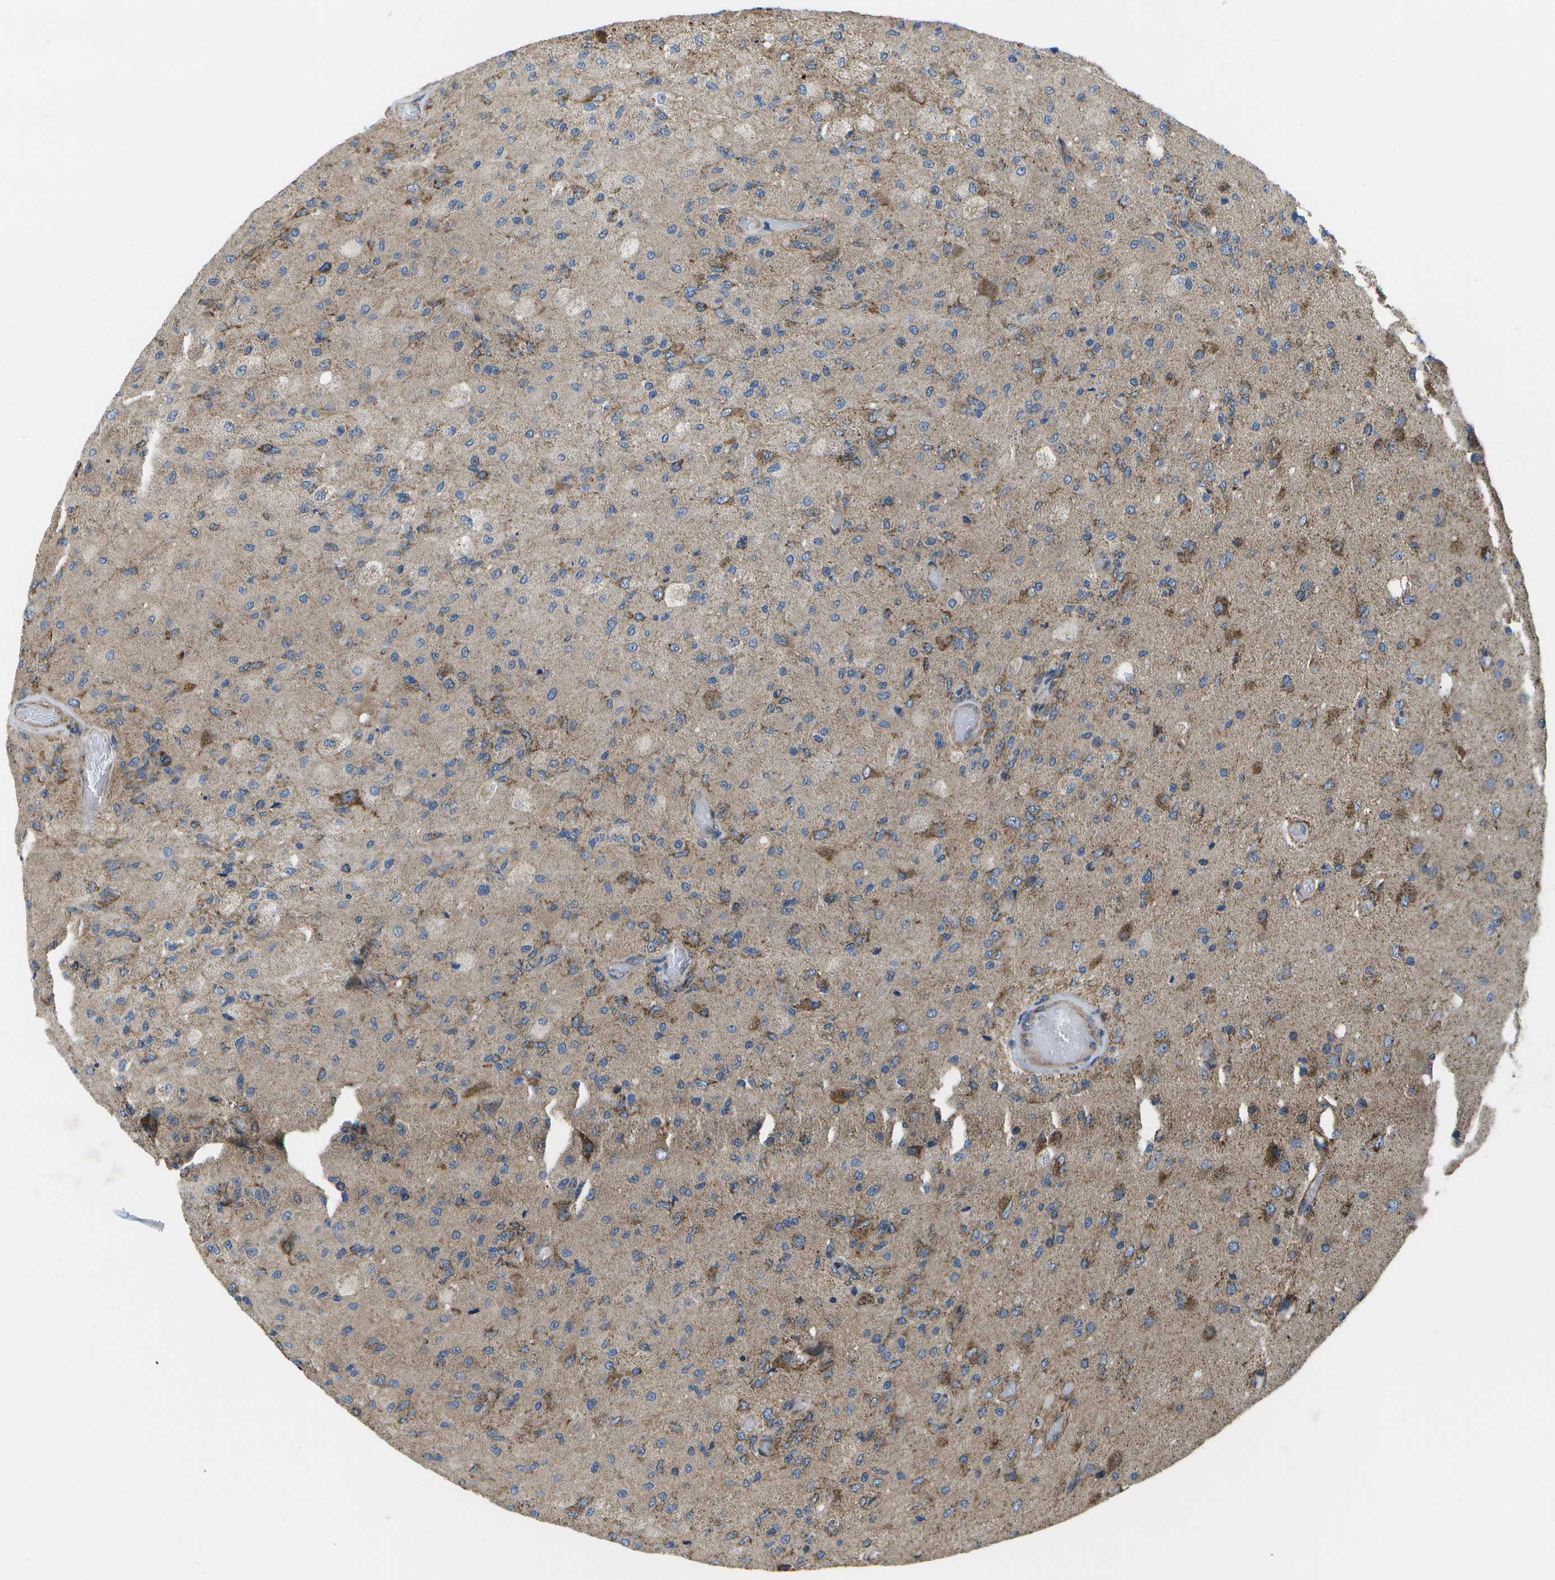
{"staining": {"intensity": "moderate", "quantity": "25%-75%", "location": "cytoplasmic/membranous"}, "tissue": "glioma", "cell_type": "Tumor cells", "image_type": "cancer", "snomed": [{"axis": "morphology", "description": "Normal tissue, NOS"}, {"axis": "morphology", "description": "Glioma, malignant, High grade"}, {"axis": "topography", "description": "Cerebral cortex"}], "caption": "This is a micrograph of IHC staining of glioma, which shows moderate positivity in the cytoplasmic/membranous of tumor cells.", "gene": "MVK", "patient": {"sex": "male", "age": 77}}